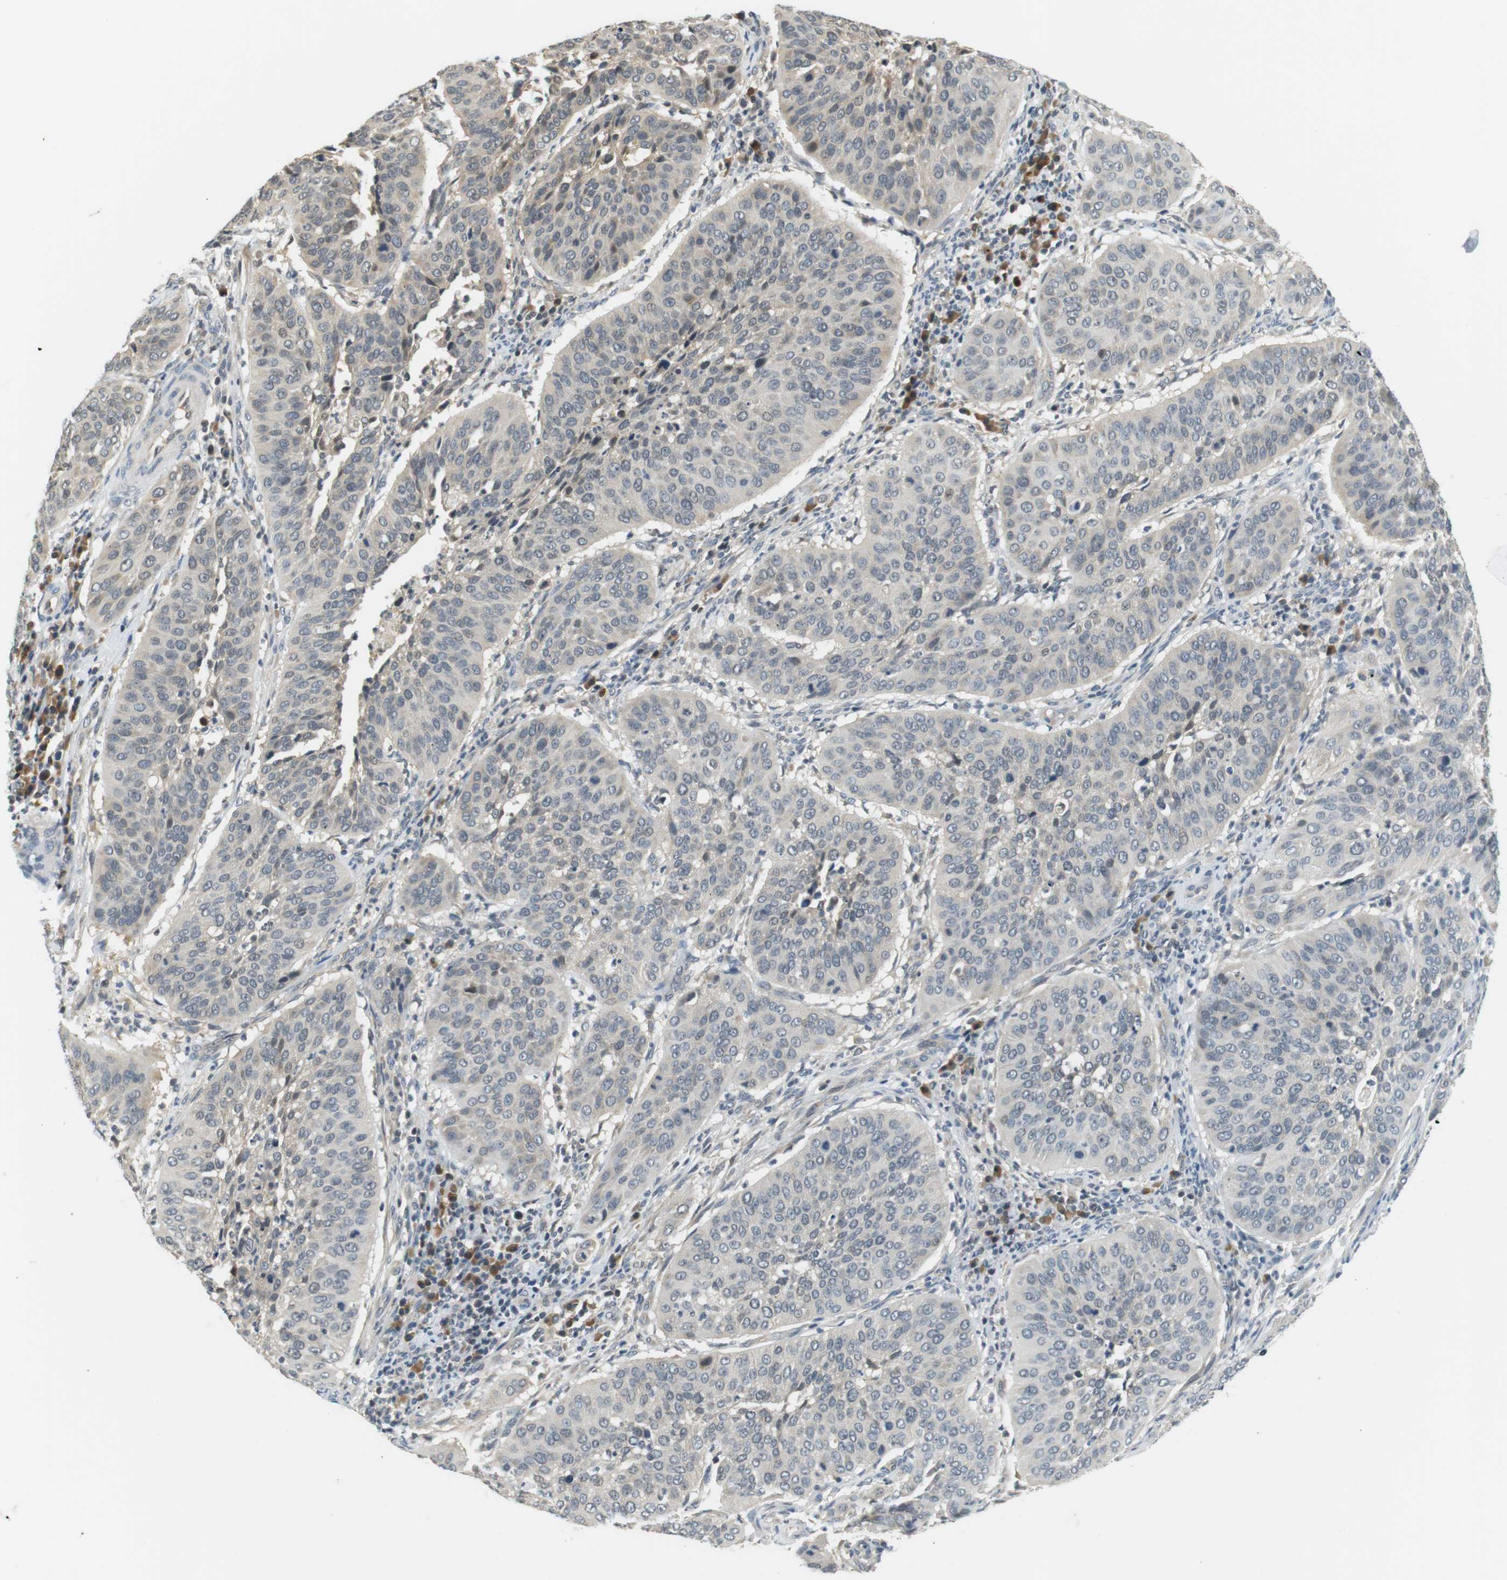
{"staining": {"intensity": "negative", "quantity": "none", "location": "none"}, "tissue": "cervical cancer", "cell_type": "Tumor cells", "image_type": "cancer", "snomed": [{"axis": "morphology", "description": "Normal tissue, NOS"}, {"axis": "morphology", "description": "Squamous cell carcinoma, NOS"}, {"axis": "topography", "description": "Cervix"}], "caption": "Image shows no significant protein positivity in tumor cells of cervical cancer.", "gene": "WNT7A", "patient": {"sex": "female", "age": 39}}